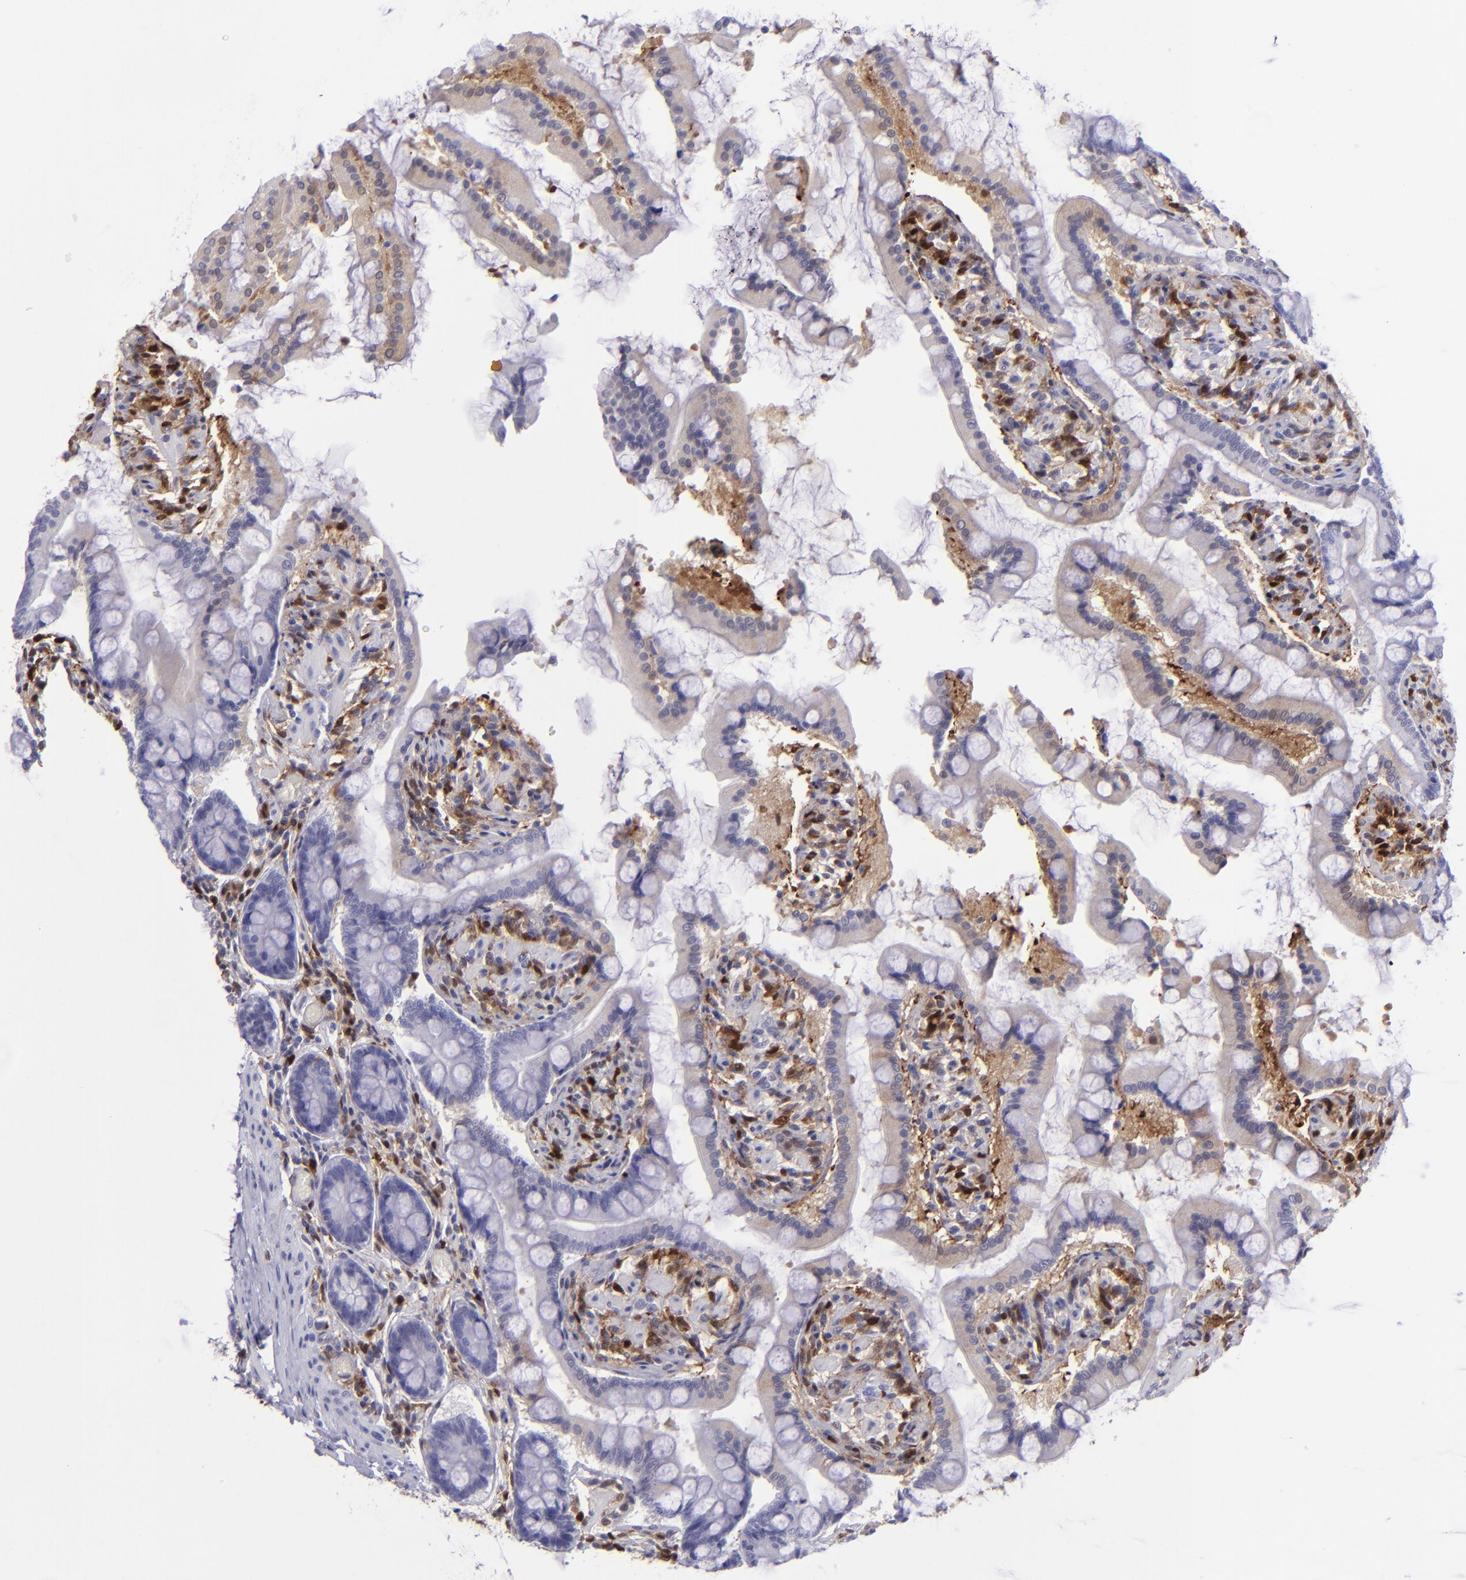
{"staining": {"intensity": "weak", "quantity": ">75%", "location": "cytoplasmic/membranous"}, "tissue": "small intestine", "cell_type": "Glandular cells", "image_type": "normal", "snomed": [{"axis": "morphology", "description": "Normal tissue, NOS"}, {"axis": "topography", "description": "Small intestine"}], "caption": "Weak cytoplasmic/membranous protein expression is present in approximately >75% of glandular cells in small intestine.", "gene": "TYMP", "patient": {"sex": "male", "age": 41}}